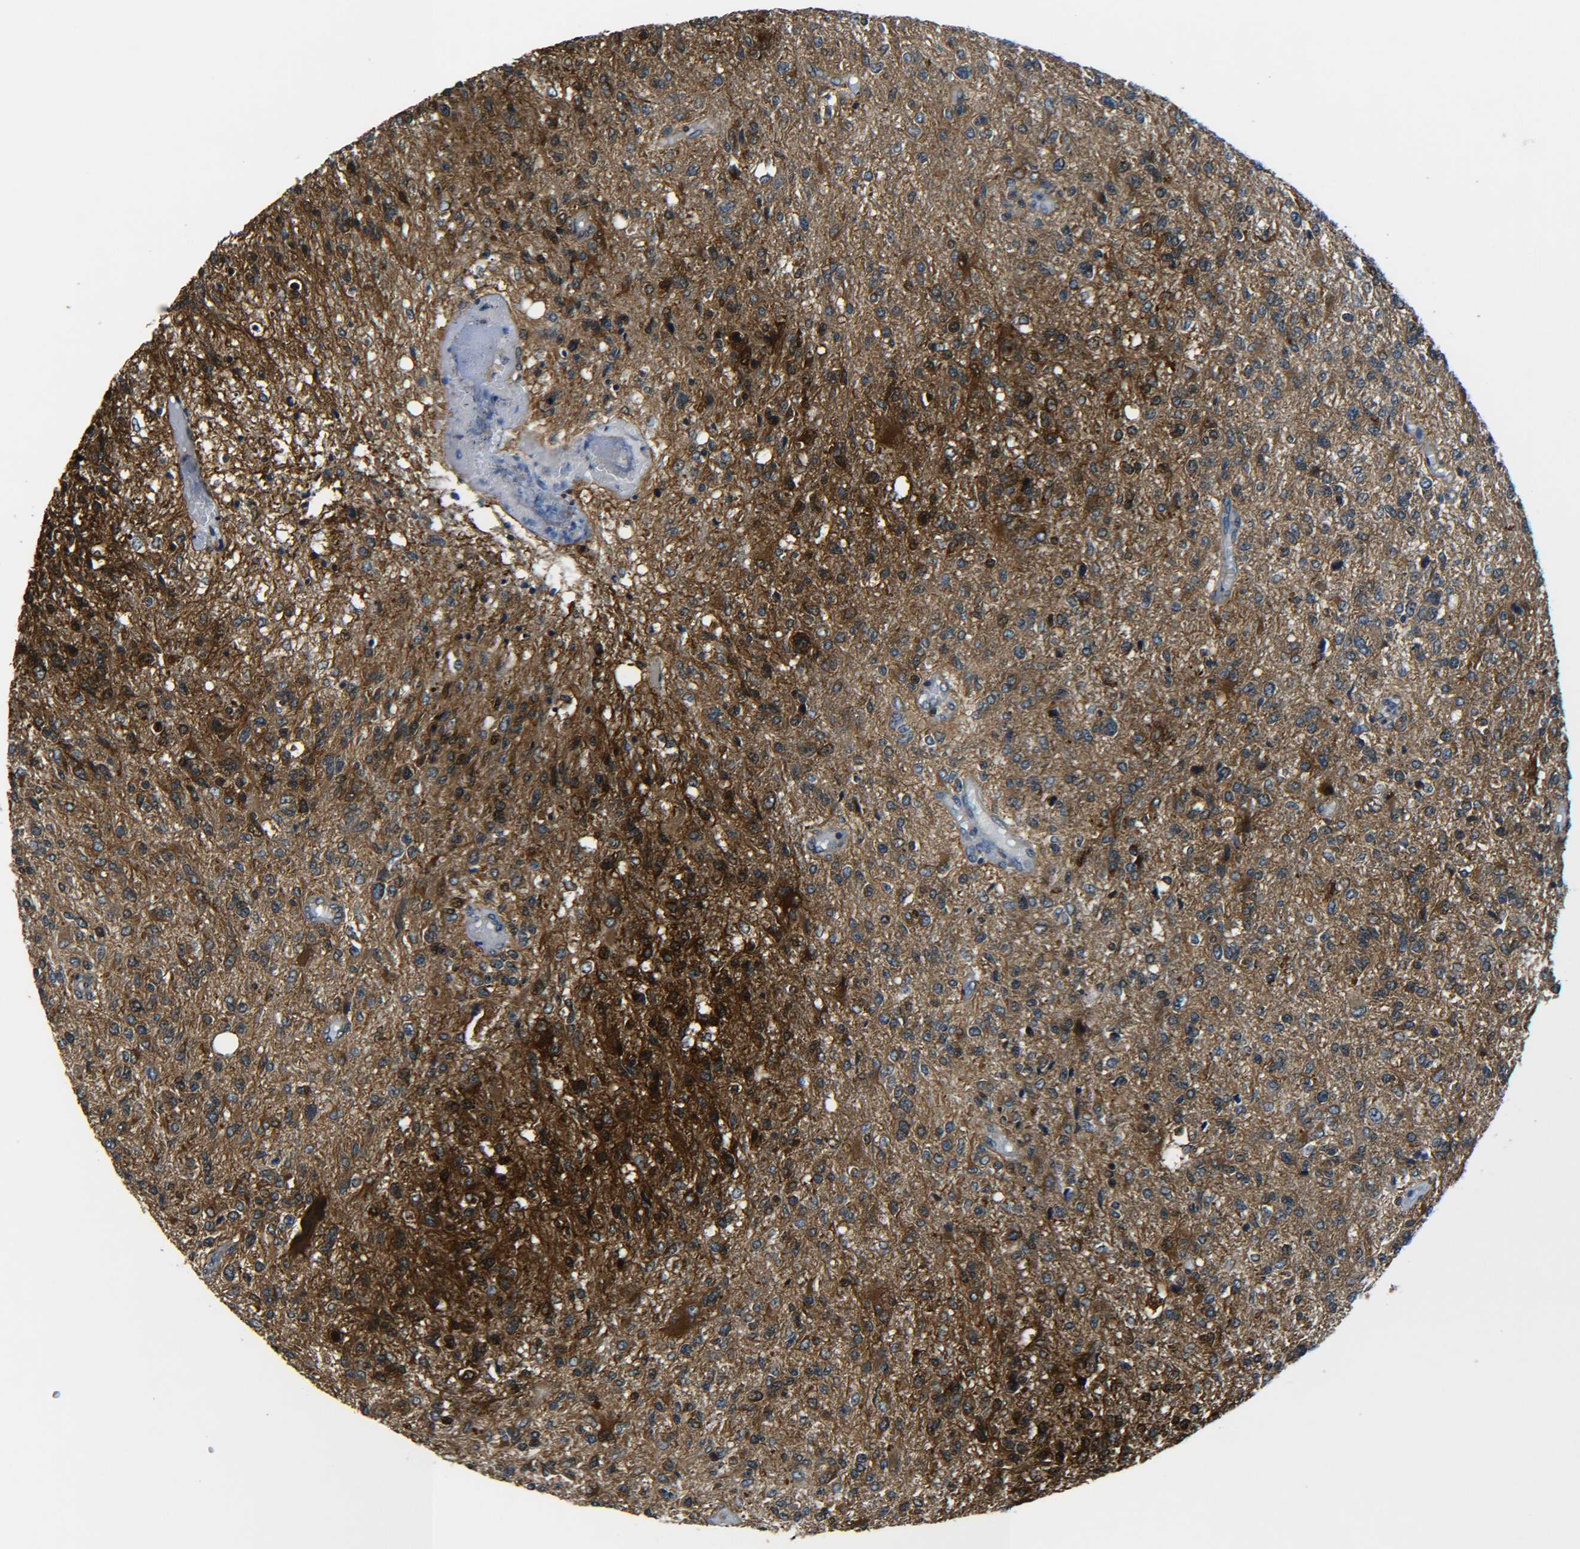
{"staining": {"intensity": "moderate", "quantity": ">75%", "location": "cytoplasmic/membranous"}, "tissue": "glioma", "cell_type": "Tumor cells", "image_type": "cancer", "snomed": [{"axis": "morphology", "description": "Glioma, malignant, High grade"}, {"axis": "topography", "description": "Cerebral cortex"}], "caption": "The immunohistochemical stain shows moderate cytoplasmic/membranous positivity in tumor cells of glioma tissue.", "gene": "PREB", "patient": {"sex": "male", "age": 76}}